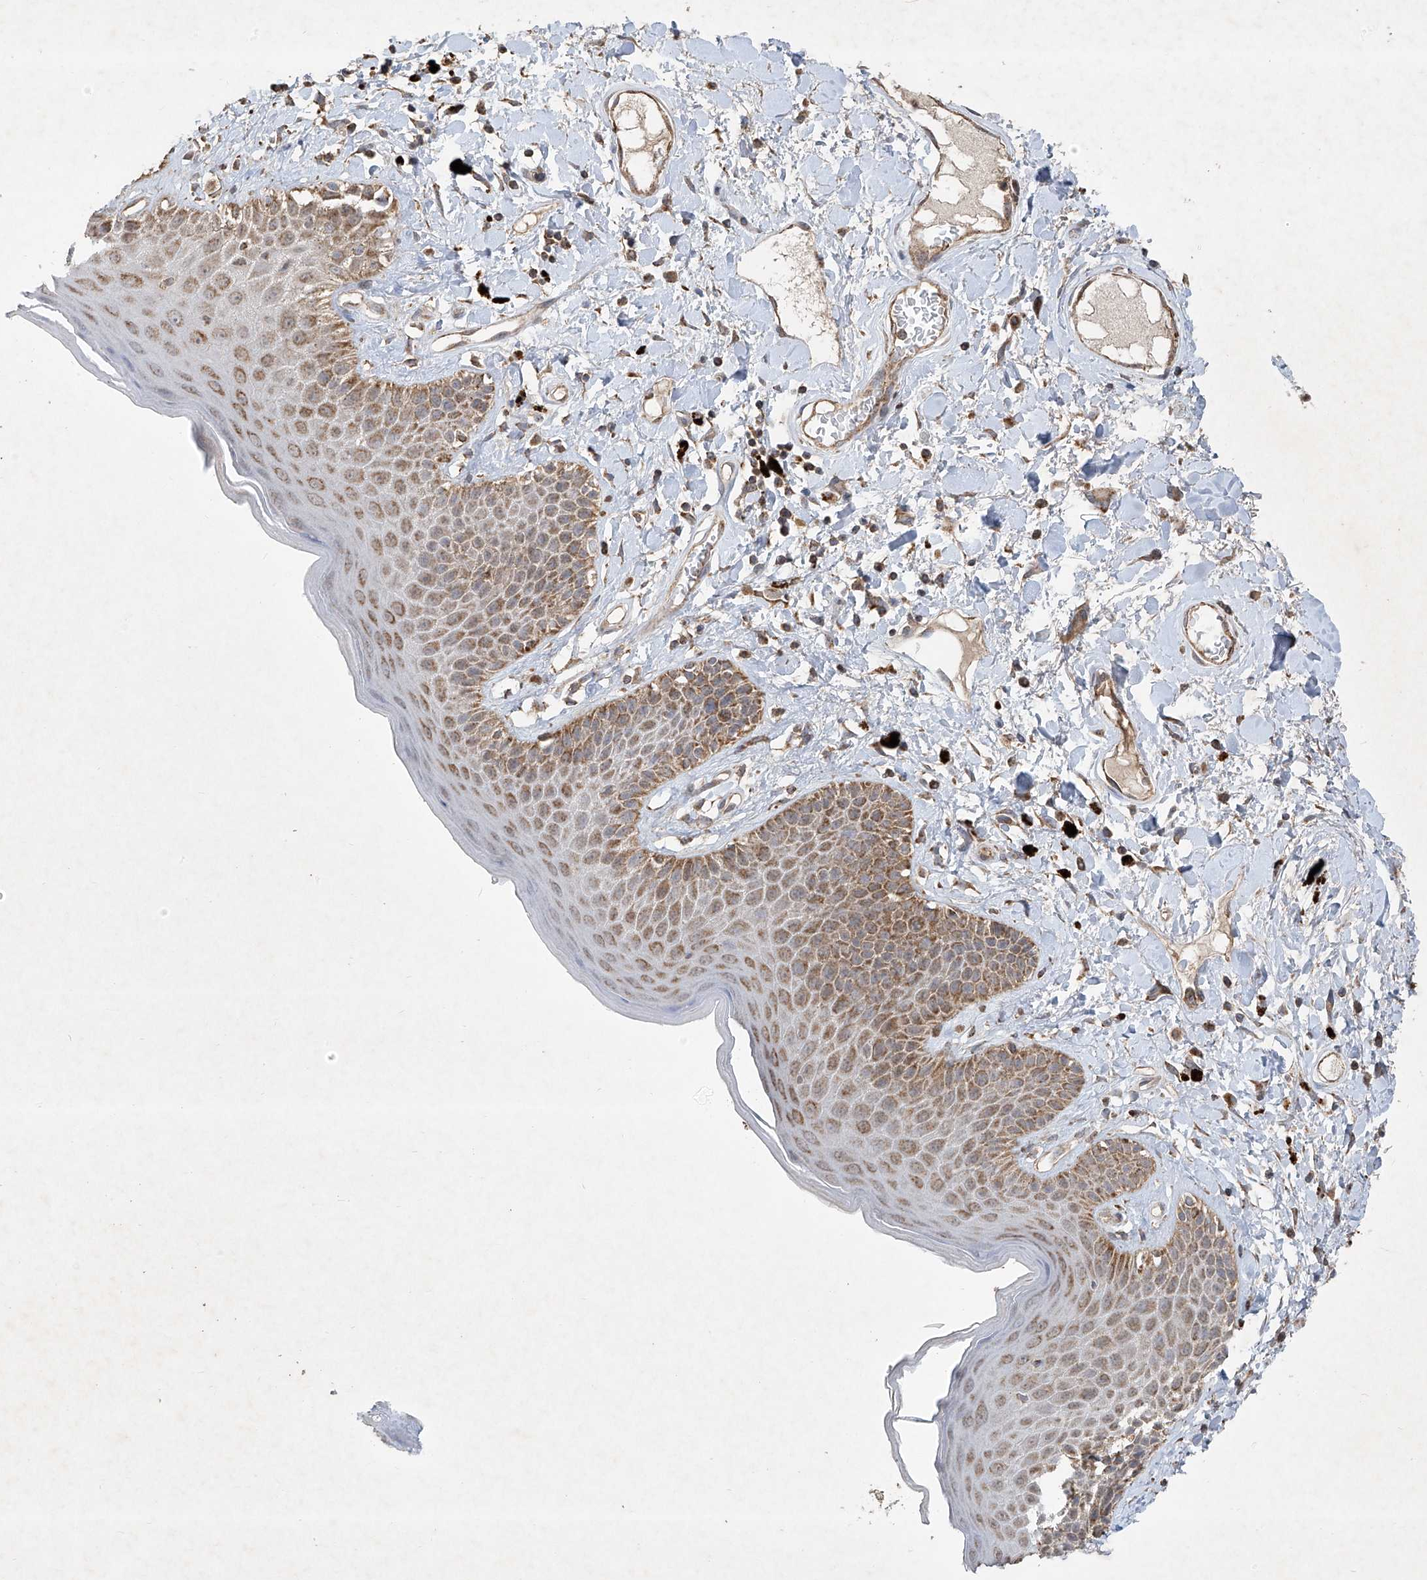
{"staining": {"intensity": "moderate", "quantity": ">75%", "location": "cytoplasmic/membranous"}, "tissue": "skin", "cell_type": "Epidermal cells", "image_type": "normal", "snomed": [{"axis": "morphology", "description": "Normal tissue, NOS"}, {"axis": "topography", "description": "Anal"}], "caption": "Skin was stained to show a protein in brown. There is medium levels of moderate cytoplasmic/membranous staining in about >75% of epidermal cells. (DAB IHC with brightfield microscopy, high magnification).", "gene": "UQCC1", "patient": {"sex": "female", "age": 78}}